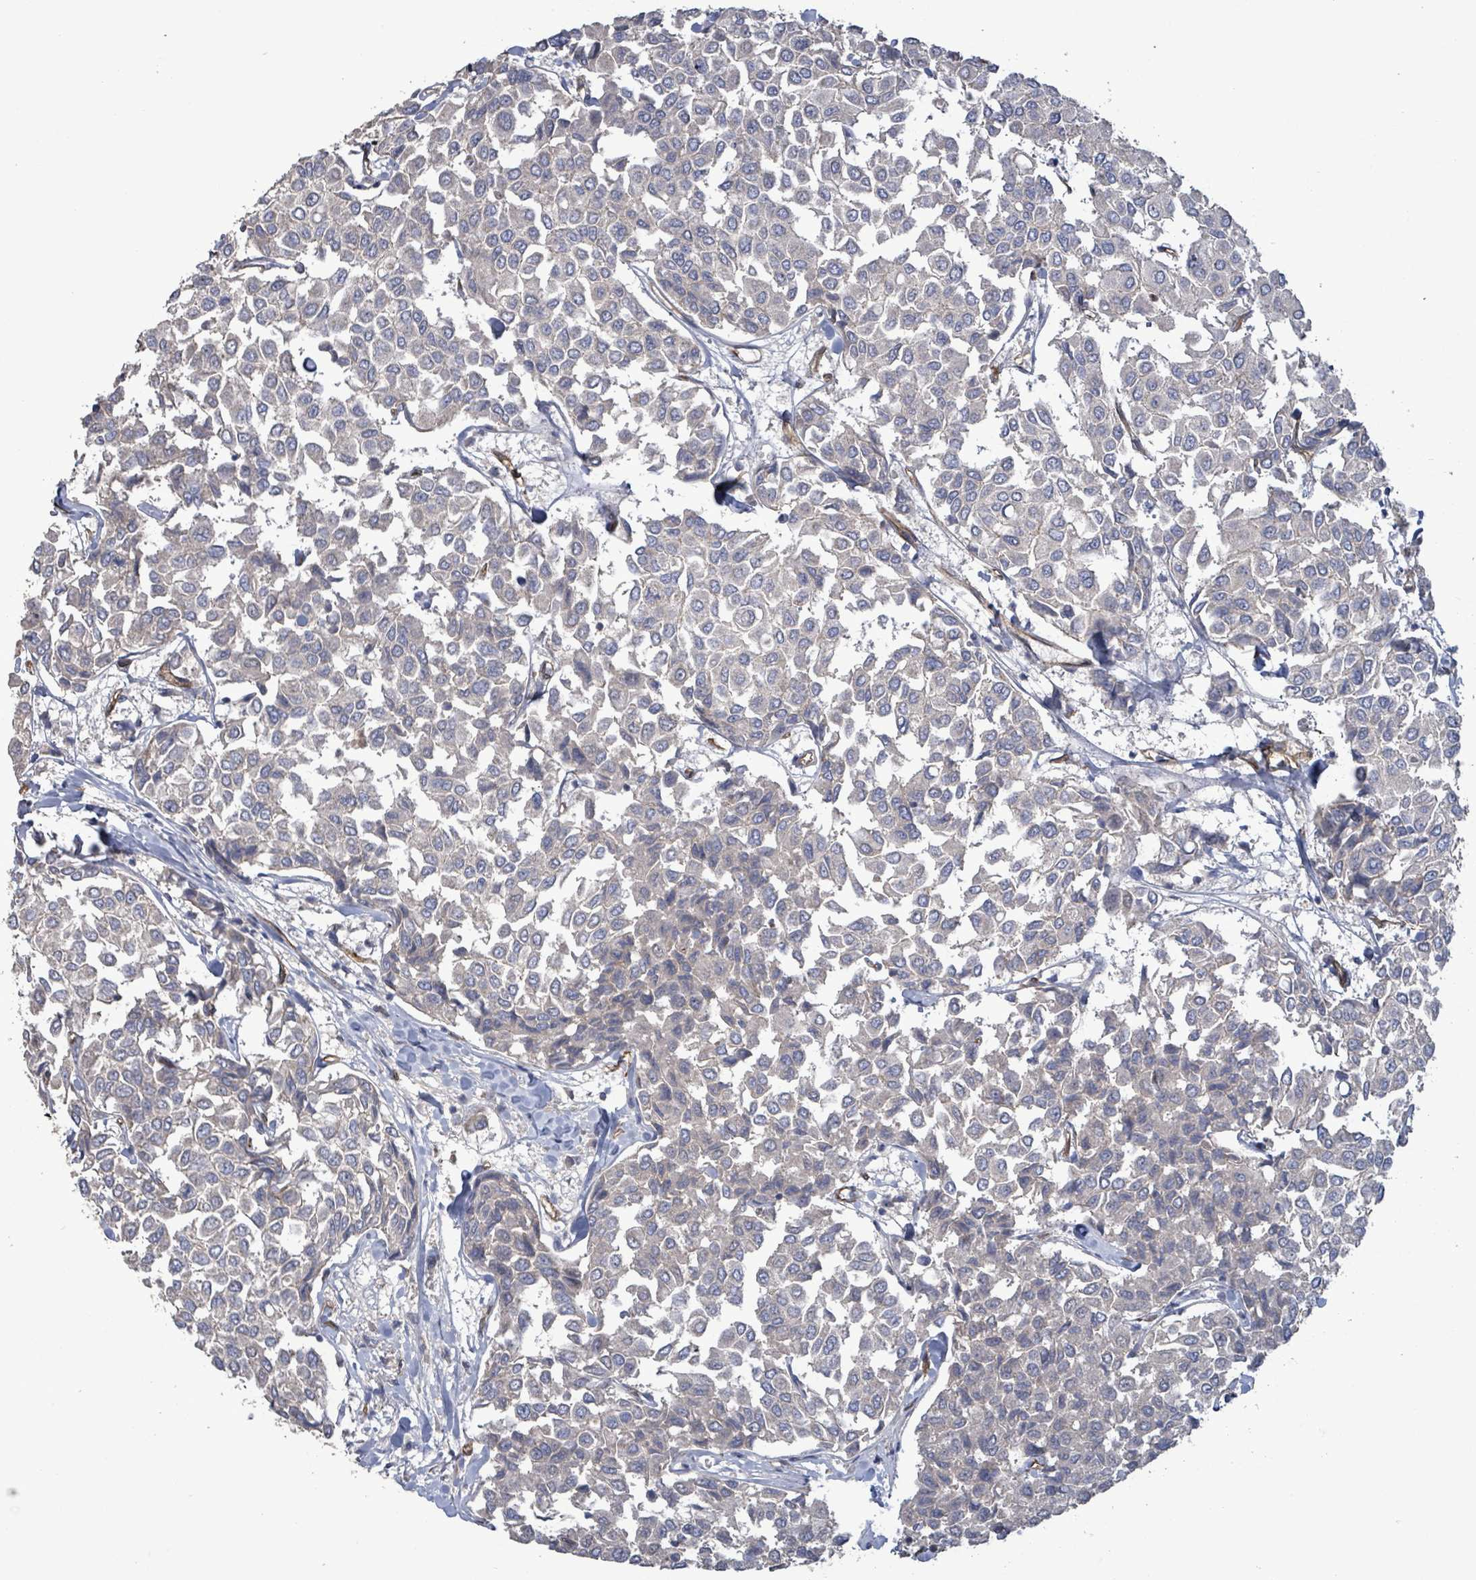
{"staining": {"intensity": "negative", "quantity": "none", "location": "none"}, "tissue": "breast cancer", "cell_type": "Tumor cells", "image_type": "cancer", "snomed": [{"axis": "morphology", "description": "Duct carcinoma"}, {"axis": "topography", "description": "Breast"}], "caption": "Image shows no significant protein staining in tumor cells of breast invasive ductal carcinoma.", "gene": "KANK3", "patient": {"sex": "female", "age": 55}}